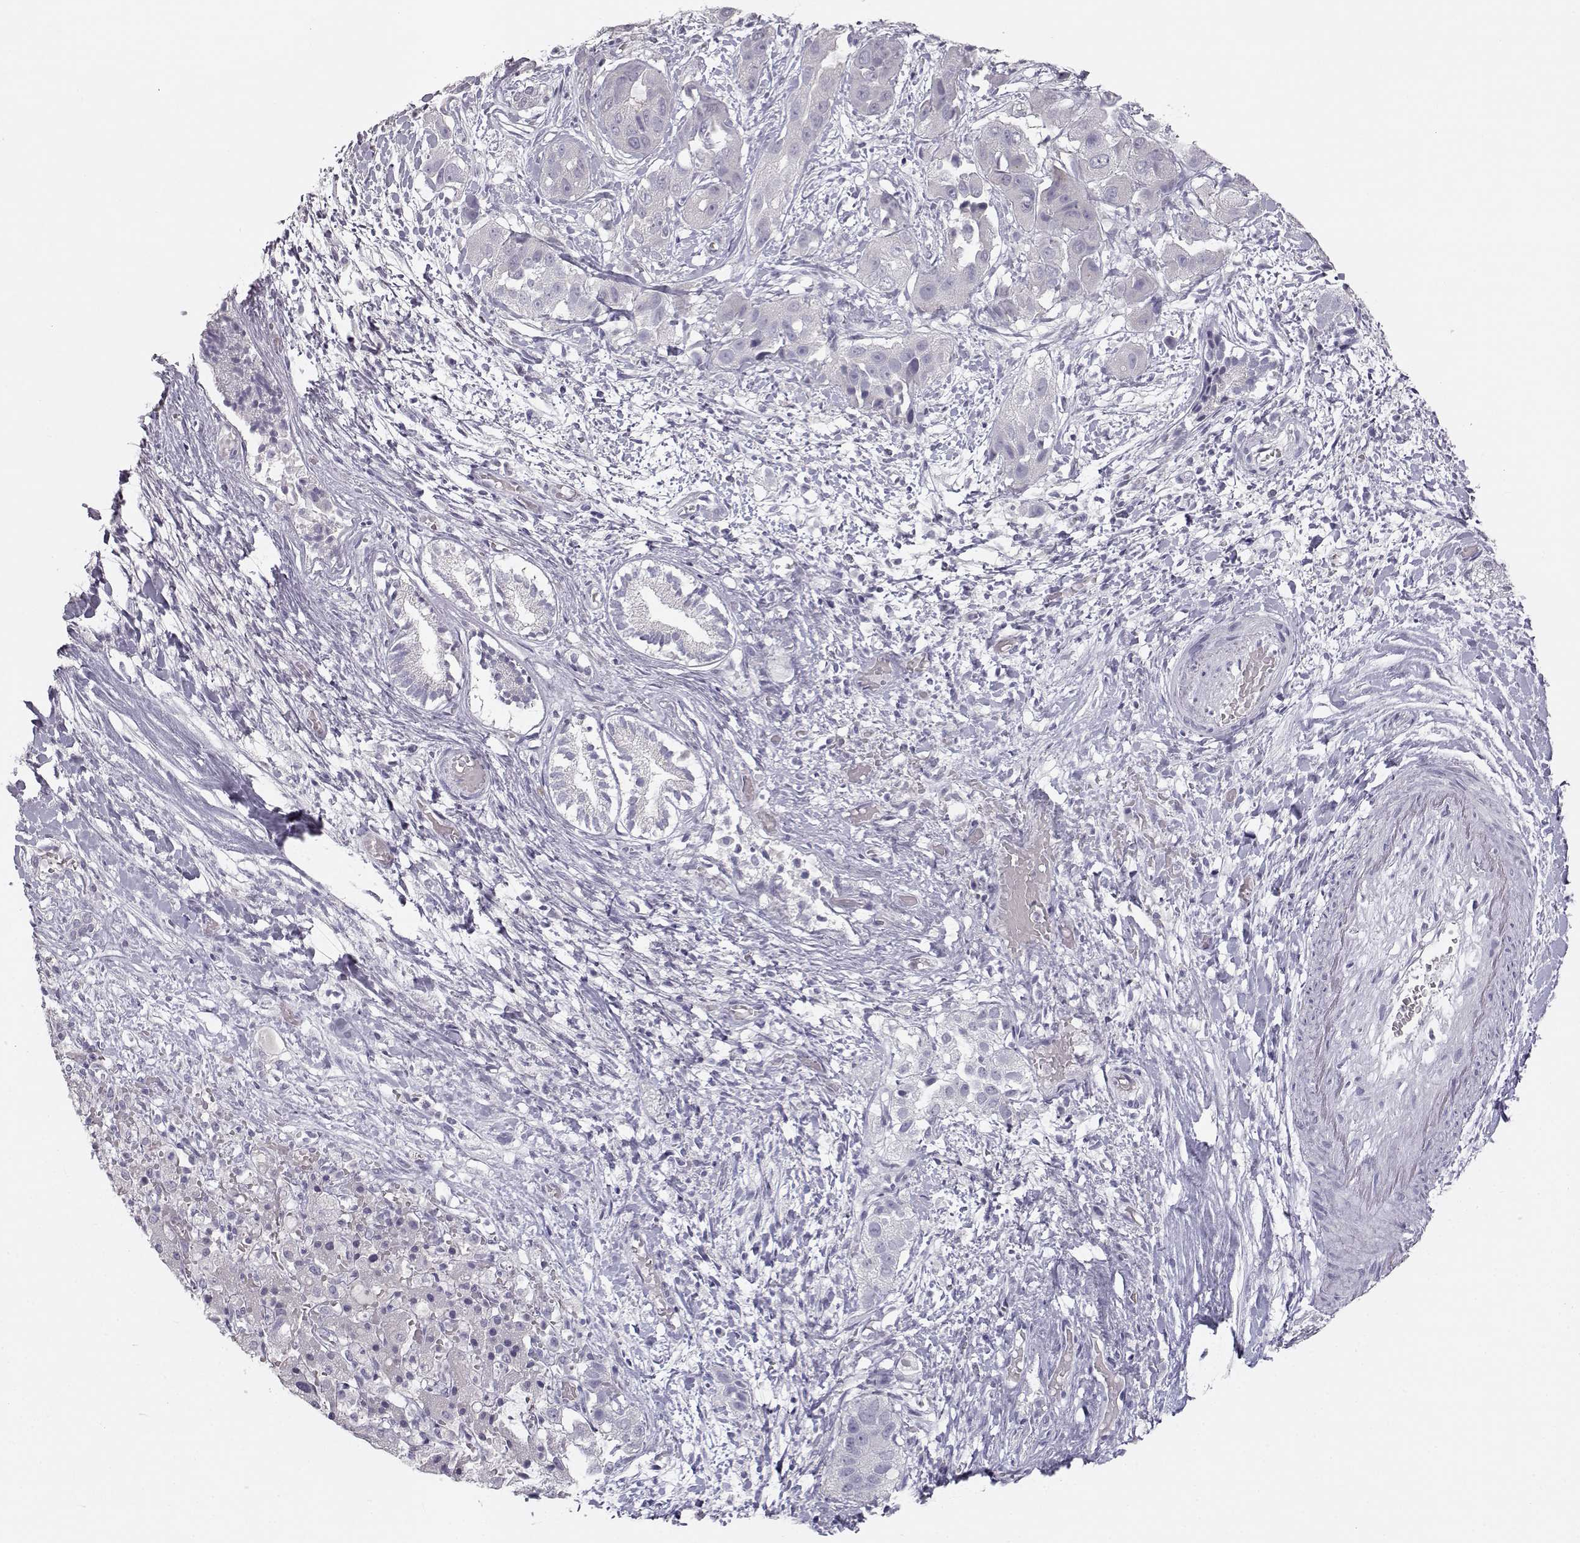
{"staining": {"intensity": "negative", "quantity": "none", "location": "none"}, "tissue": "liver cancer", "cell_type": "Tumor cells", "image_type": "cancer", "snomed": [{"axis": "morphology", "description": "Cholangiocarcinoma"}, {"axis": "topography", "description": "Liver"}], "caption": "This is an immunohistochemistry image of liver cancer (cholangiocarcinoma). There is no positivity in tumor cells.", "gene": "MYCBPAP", "patient": {"sex": "female", "age": 52}}